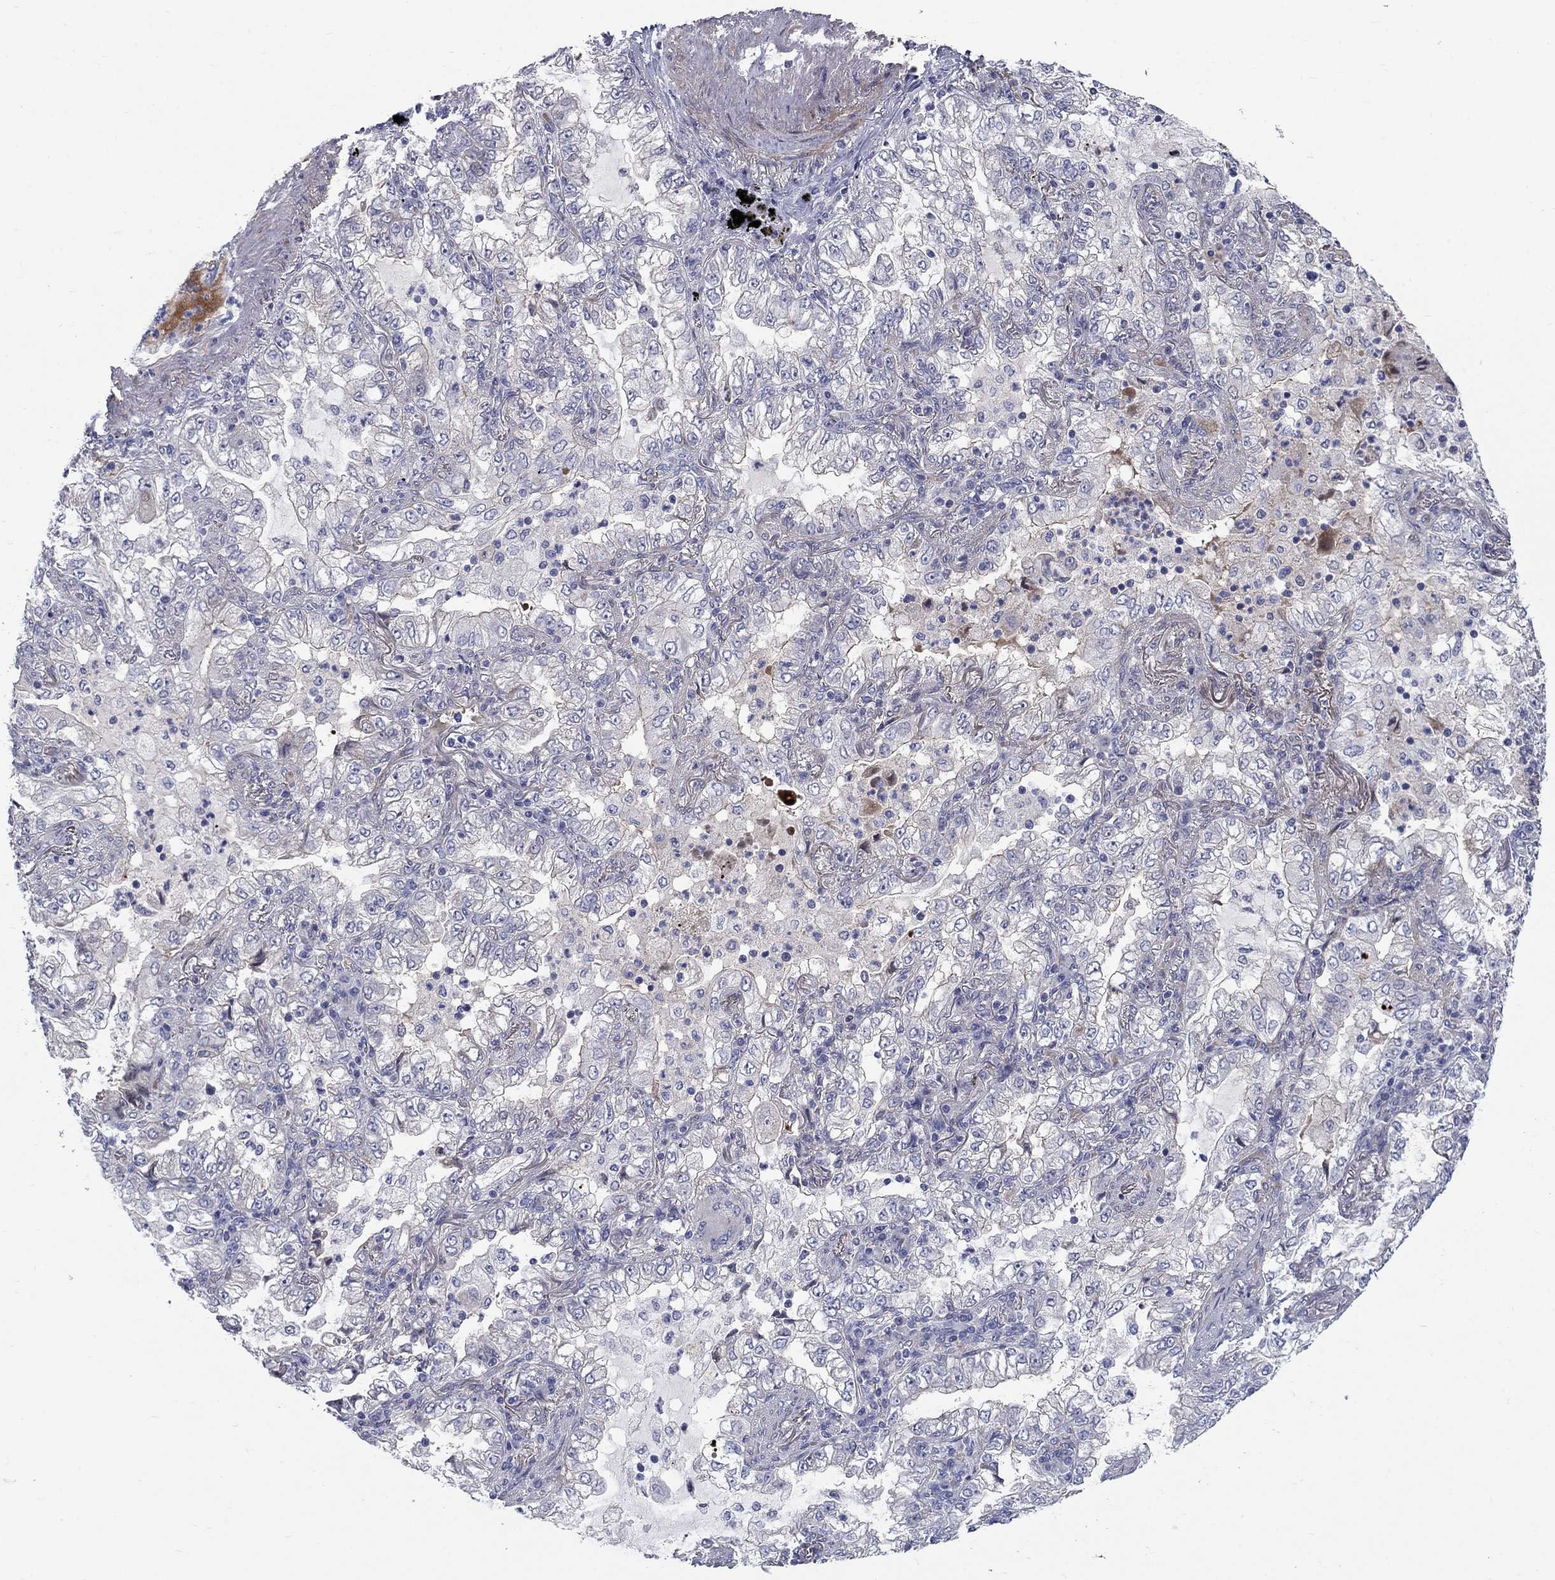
{"staining": {"intensity": "negative", "quantity": "none", "location": "none"}, "tissue": "lung cancer", "cell_type": "Tumor cells", "image_type": "cancer", "snomed": [{"axis": "morphology", "description": "Adenocarcinoma, NOS"}, {"axis": "topography", "description": "Lung"}], "caption": "Lung cancer was stained to show a protein in brown. There is no significant expression in tumor cells.", "gene": "SLC1A1", "patient": {"sex": "female", "age": 73}}